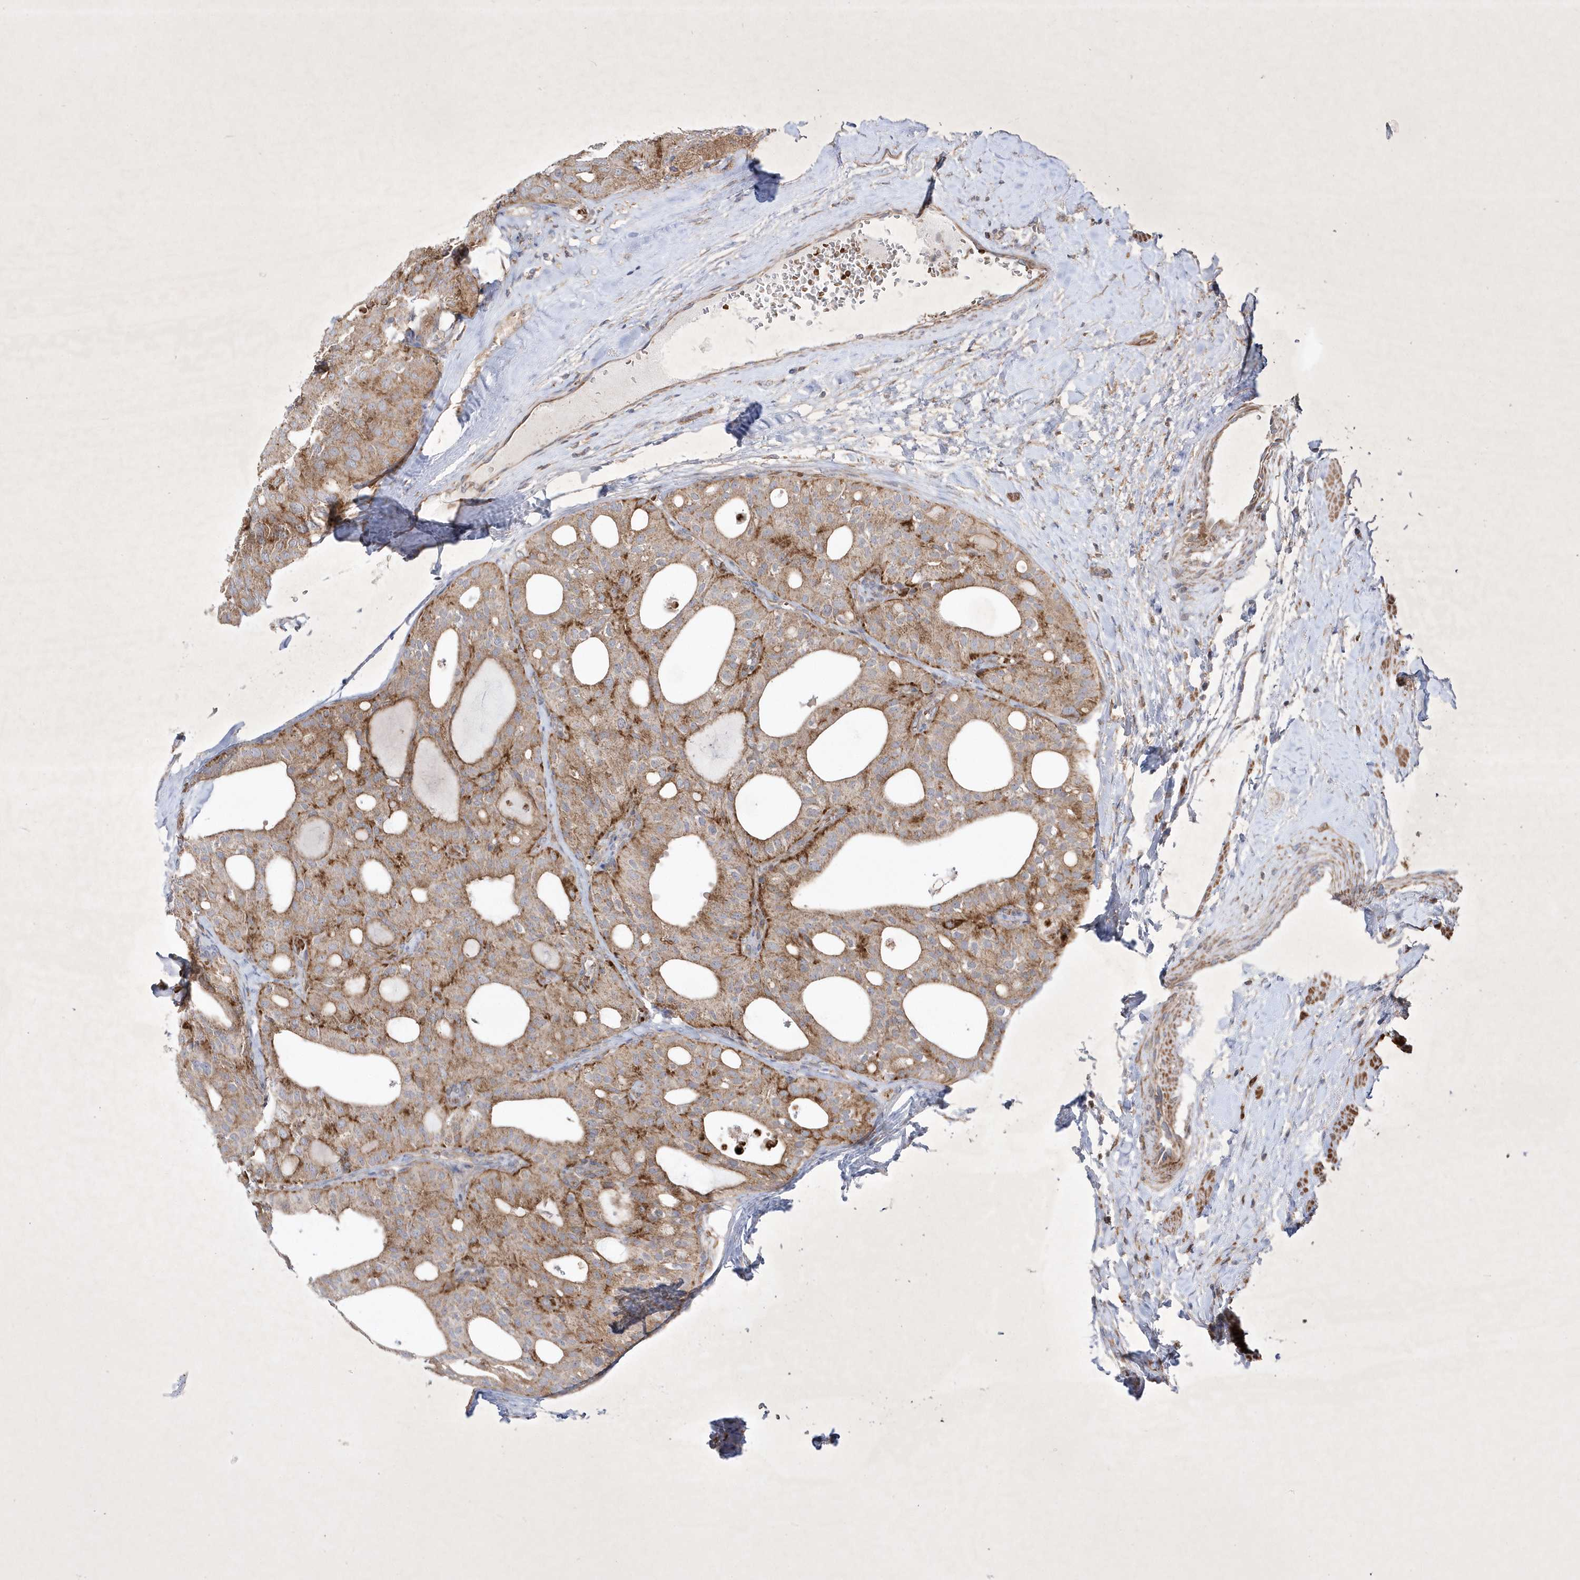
{"staining": {"intensity": "moderate", "quantity": "25%-75%", "location": "cytoplasmic/membranous"}, "tissue": "thyroid cancer", "cell_type": "Tumor cells", "image_type": "cancer", "snomed": [{"axis": "morphology", "description": "Follicular adenoma carcinoma, NOS"}, {"axis": "topography", "description": "Thyroid gland"}], "caption": "Immunohistochemistry (IHC) histopathology image of neoplastic tissue: human thyroid cancer stained using IHC demonstrates medium levels of moderate protein expression localized specifically in the cytoplasmic/membranous of tumor cells, appearing as a cytoplasmic/membranous brown color.", "gene": "OPA1", "patient": {"sex": "male", "age": 75}}